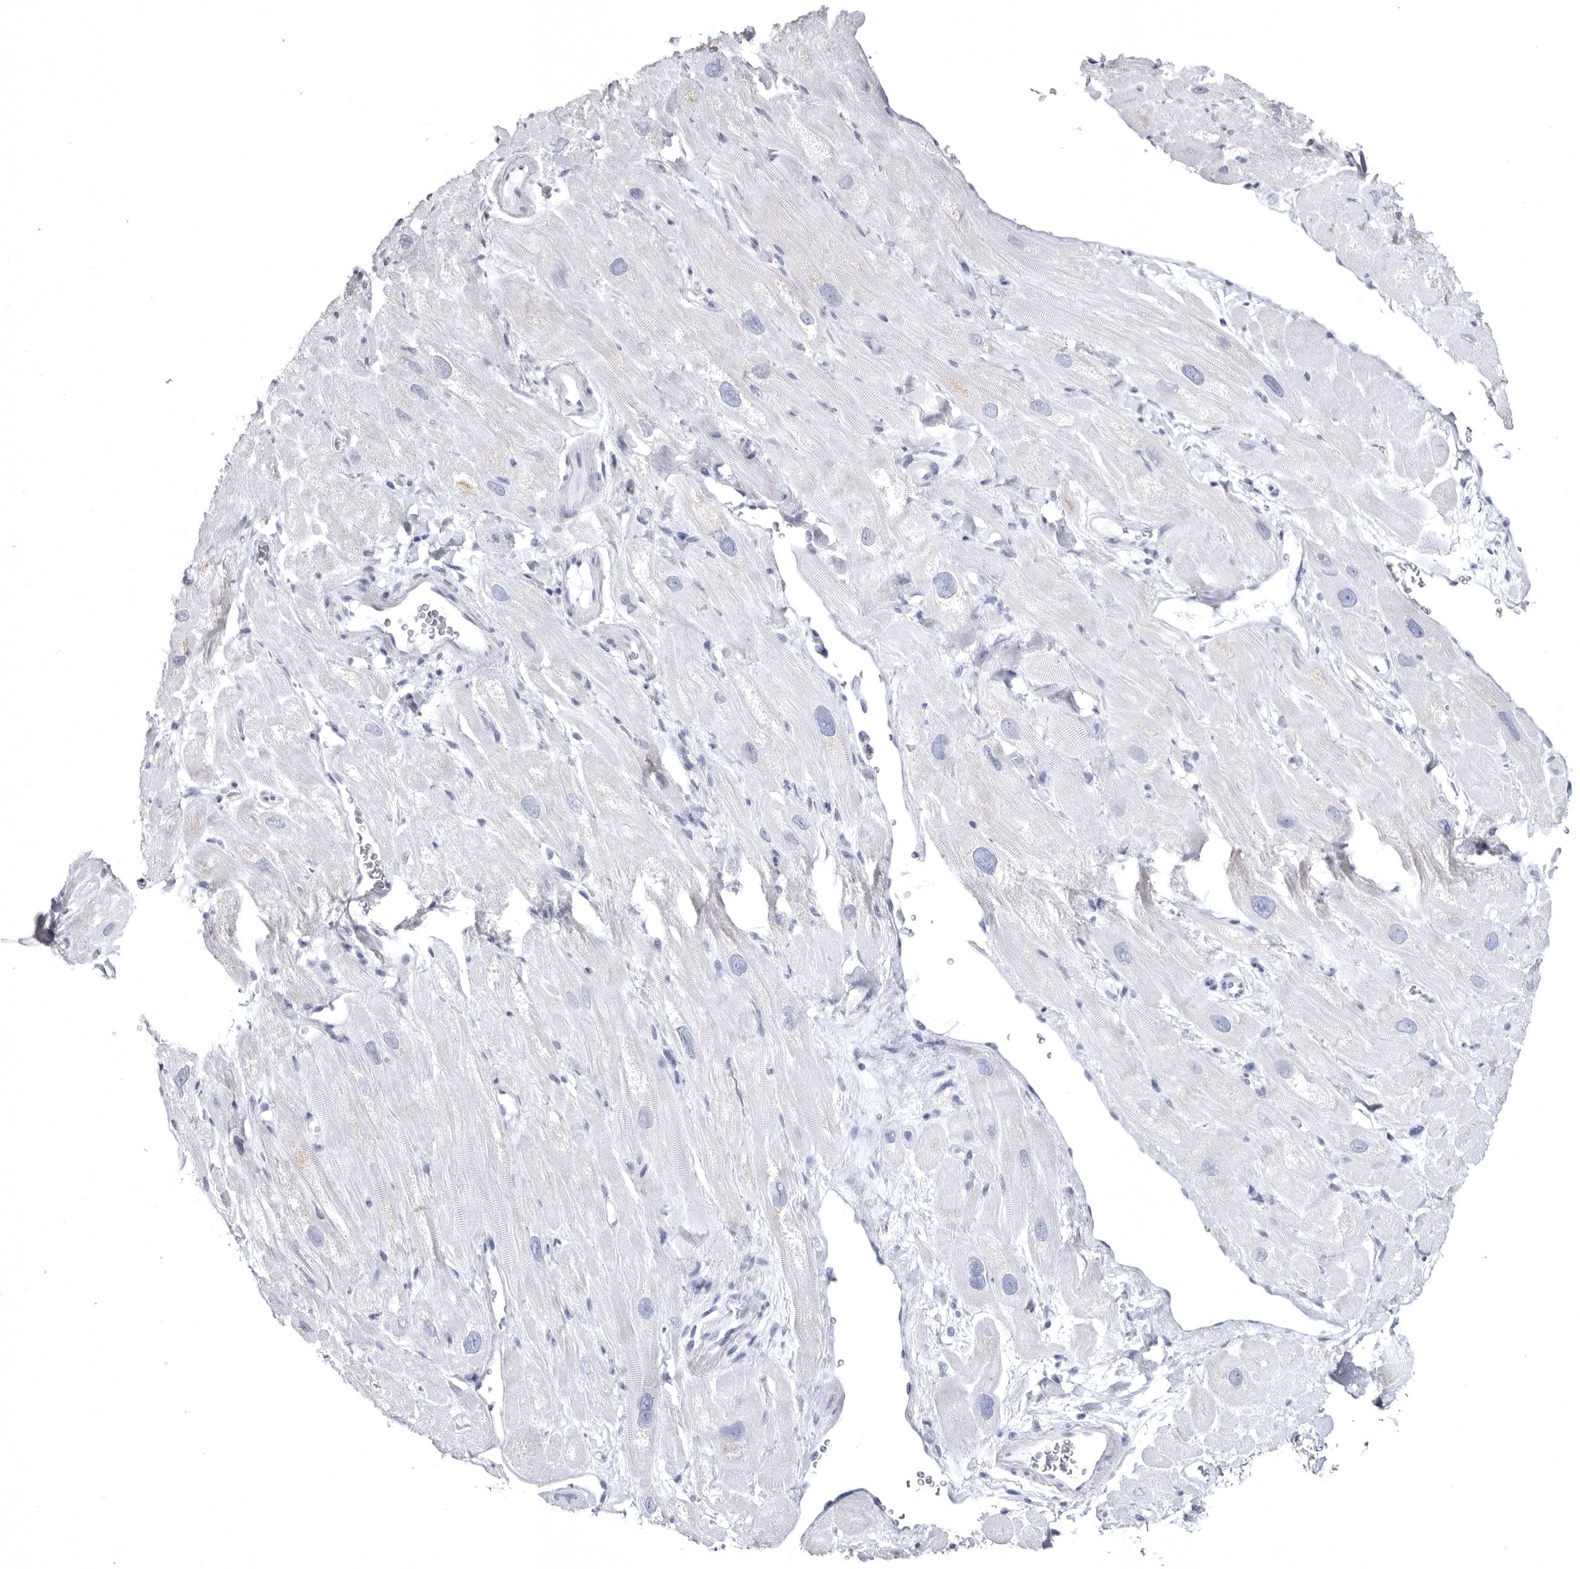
{"staining": {"intensity": "negative", "quantity": "none", "location": "none"}, "tissue": "heart muscle", "cell_type": "Cardiomyocytes", "image_type": "normal", "snomed": [{"axis": "morphology", "description": "Normal tissue, NOS"}, {"axis": "topography", "description": "Heart"}], "caption": "Heart muscle stained for a protein using immunohistochemistry (IHC) reveals no positivity cardiomyocytes.", "gene": "STAP2", "patient": {"sex": "male", "age": 49}}